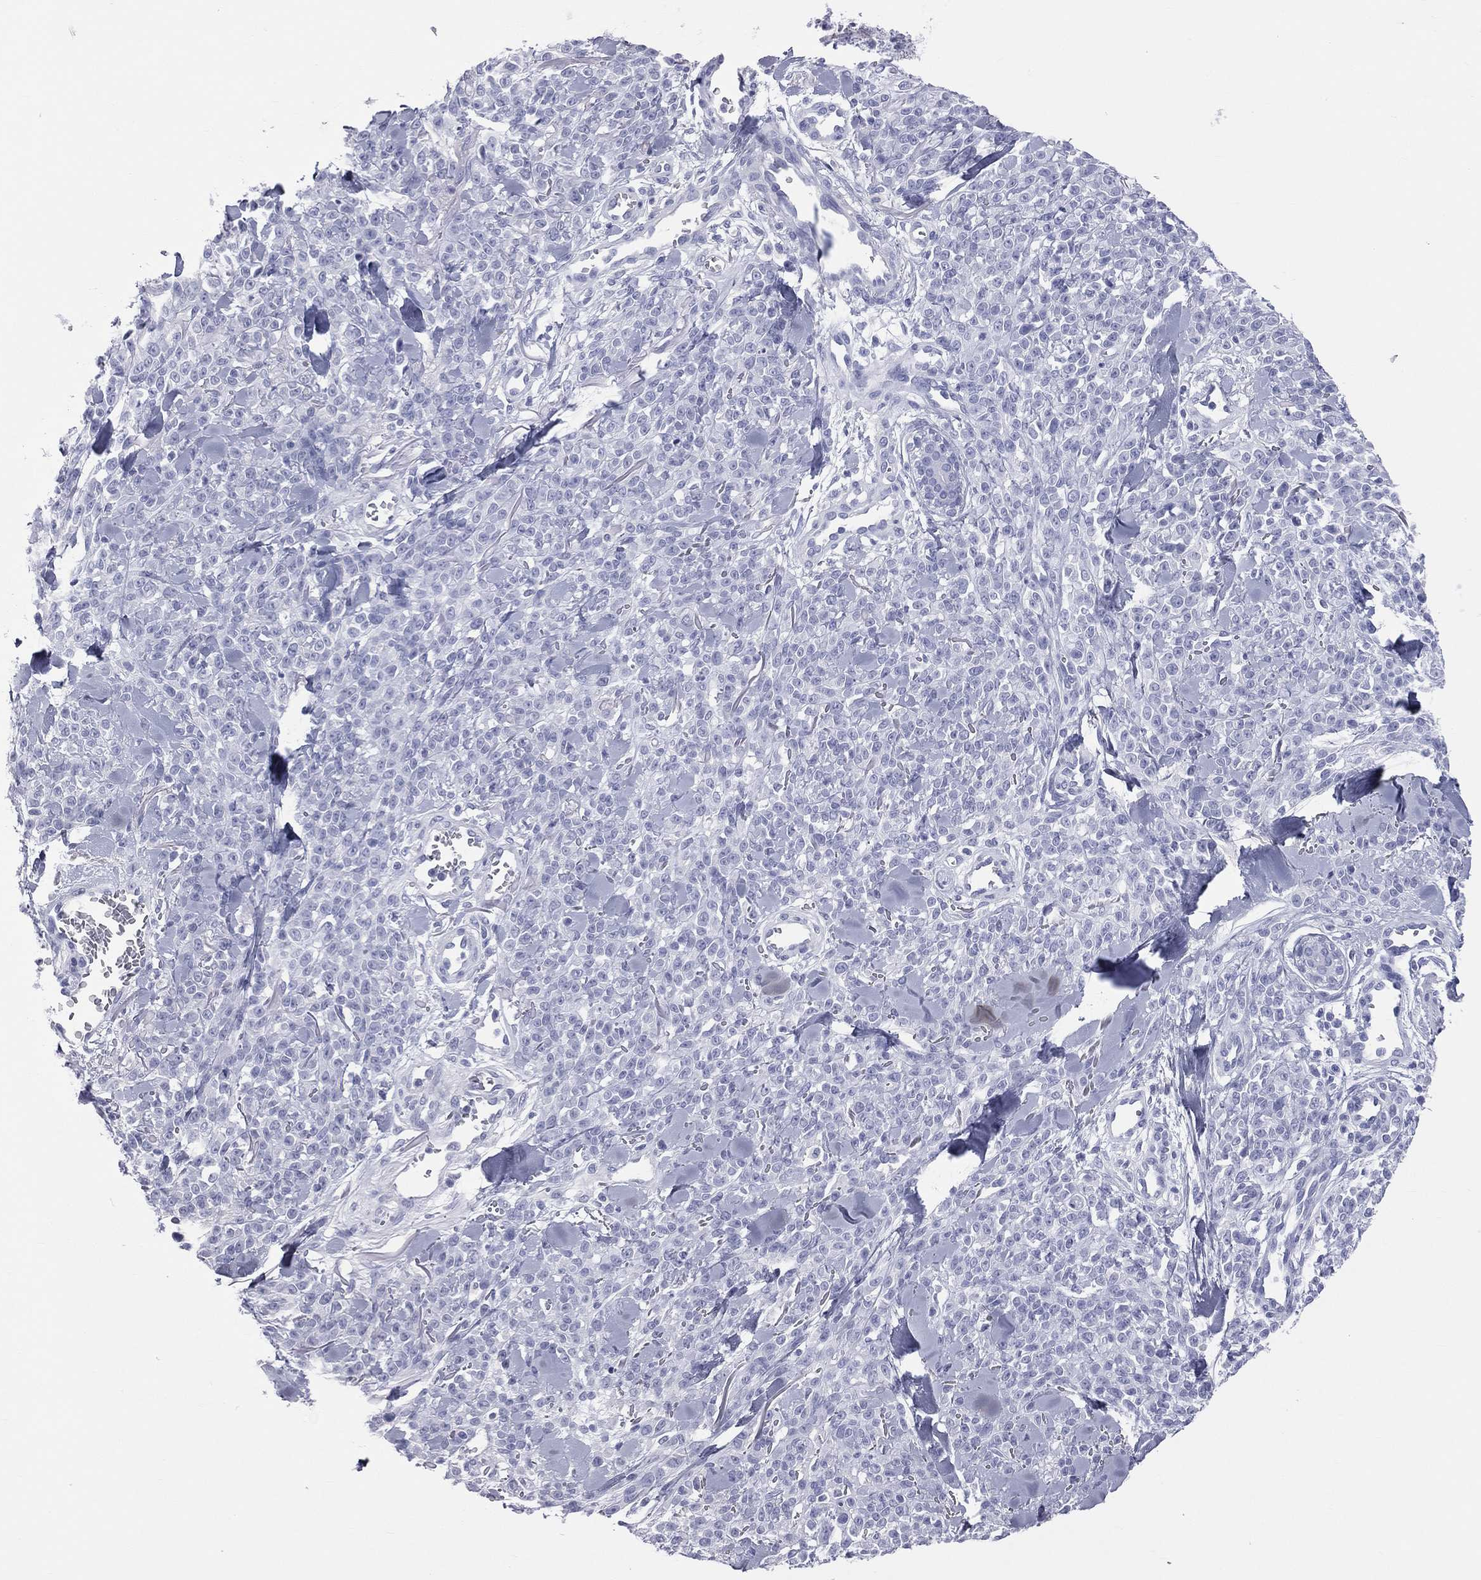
{"staining": {"intensity": "negative", "quantity": "none", "location": "none"}, "tissue": "melanoma", "cell_type": "Tumor cells", "image_type": "cancer", "snomed": [{"axis": "morphology", "description": "Malignant melanoma, NOS"}, {"axis": "topography", "description": "Skin"}, {"axis": "topography", "description": "Skin of trunk"}], "caption": "This photomicrograph is of malignant melanoma stained with IHC to label a protein in brown with the nuclei are counter-stained blue. There is no expression in tumor cells. (Immunohistochemistry, brightfield microscopy, high magnification).", "gene": "MLN", "patient": {"sex": "male", "age": 74}}